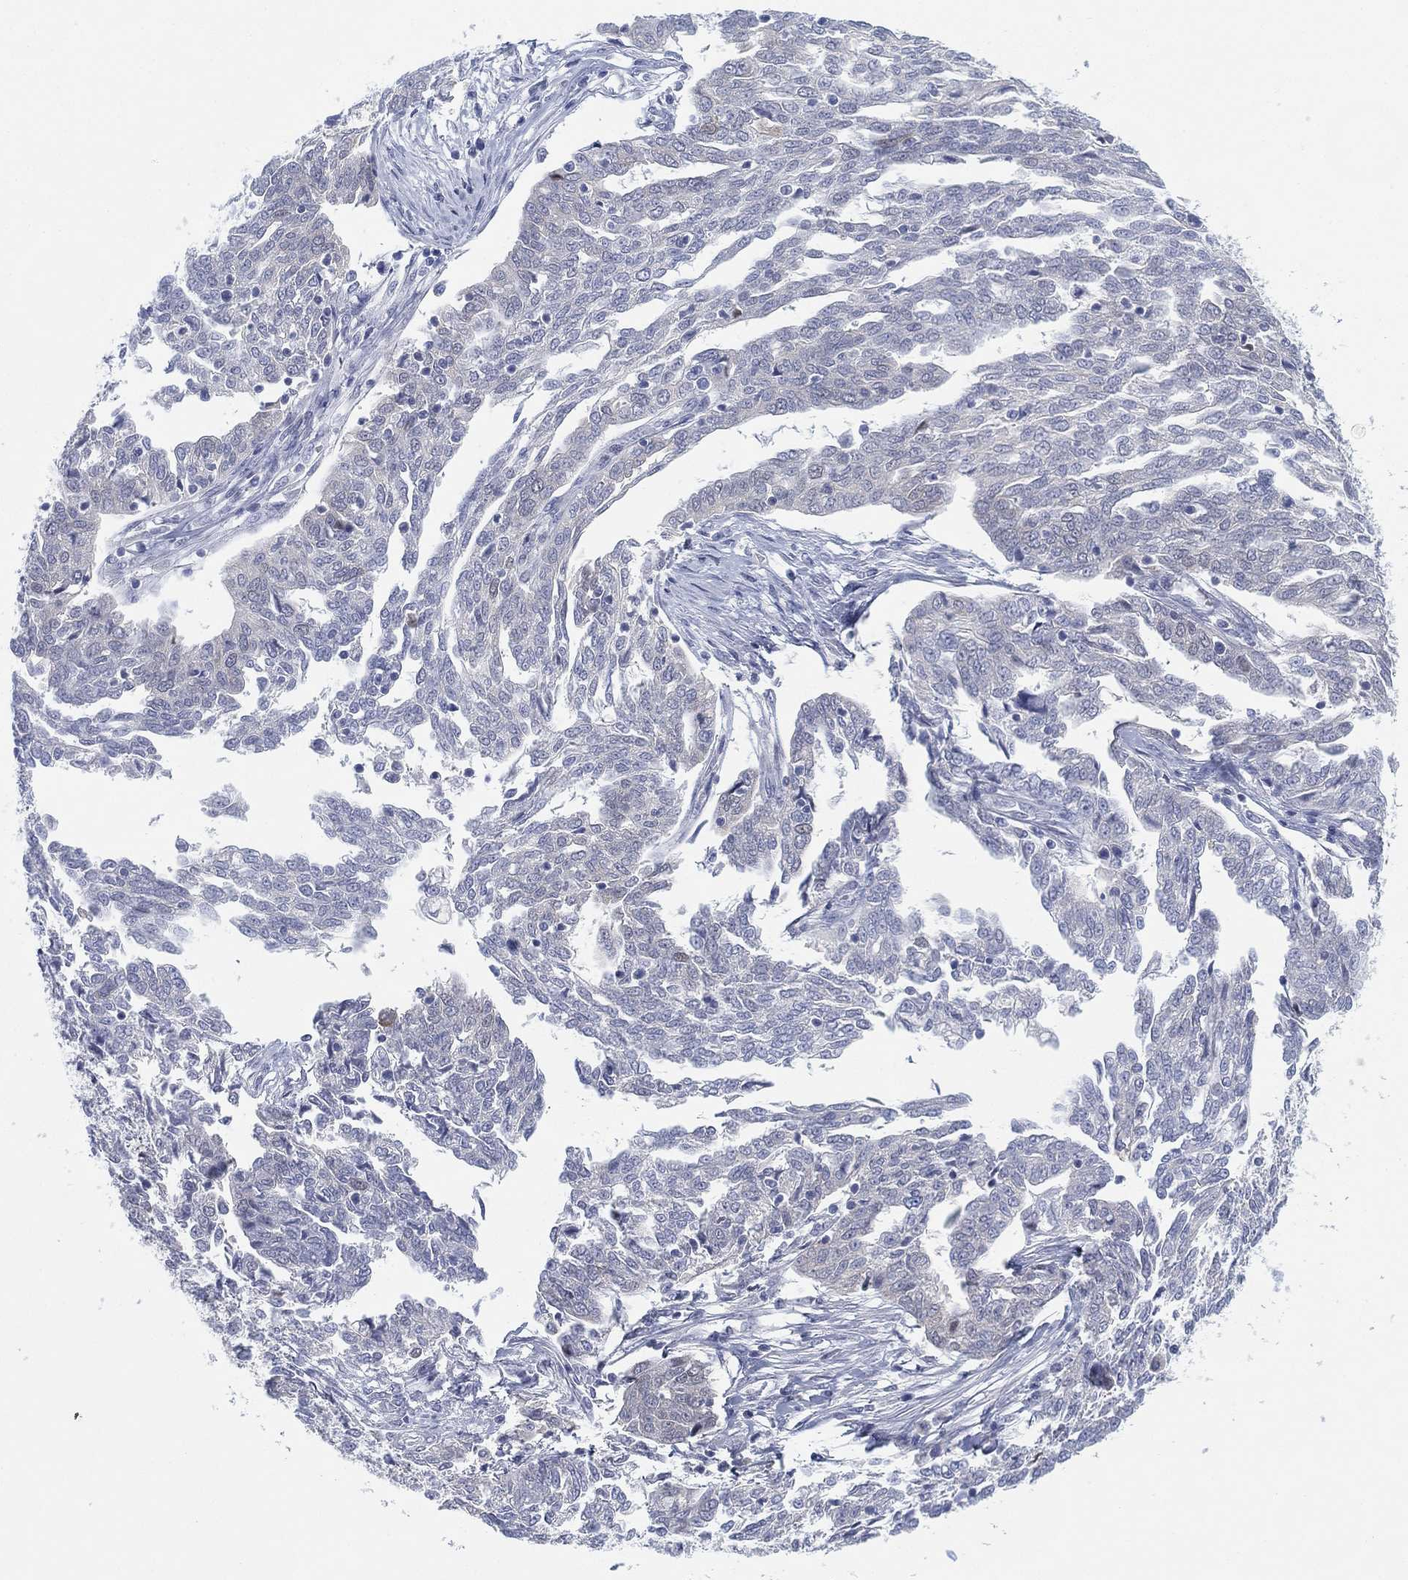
{"staining": {"intensity": "negative", "quantity": "none", "location": "none"}, "tissue": "ovarian cancer", "cell_type": "Tumor cells", "image_type": "cancer", "snomed": [{"axis": "morphology", "description": "Cystadenocarcinoma, serous, NOS"}, {"axis": "topography", "description": "Ovary"}], "caption": "IHC micrograph of neoplastic tissue: human ovarian cancer (serous cystadenocarcinoma) stained with DAB exhibits no significant protein staining in tumor cells. Brightfield microscopy of immunohistochemistry stained with DAB (brown) and hematoxylin (blue), captured at high magnification.", "gene": "GCNA", "patient": {"sex": "female", "age": 67}}